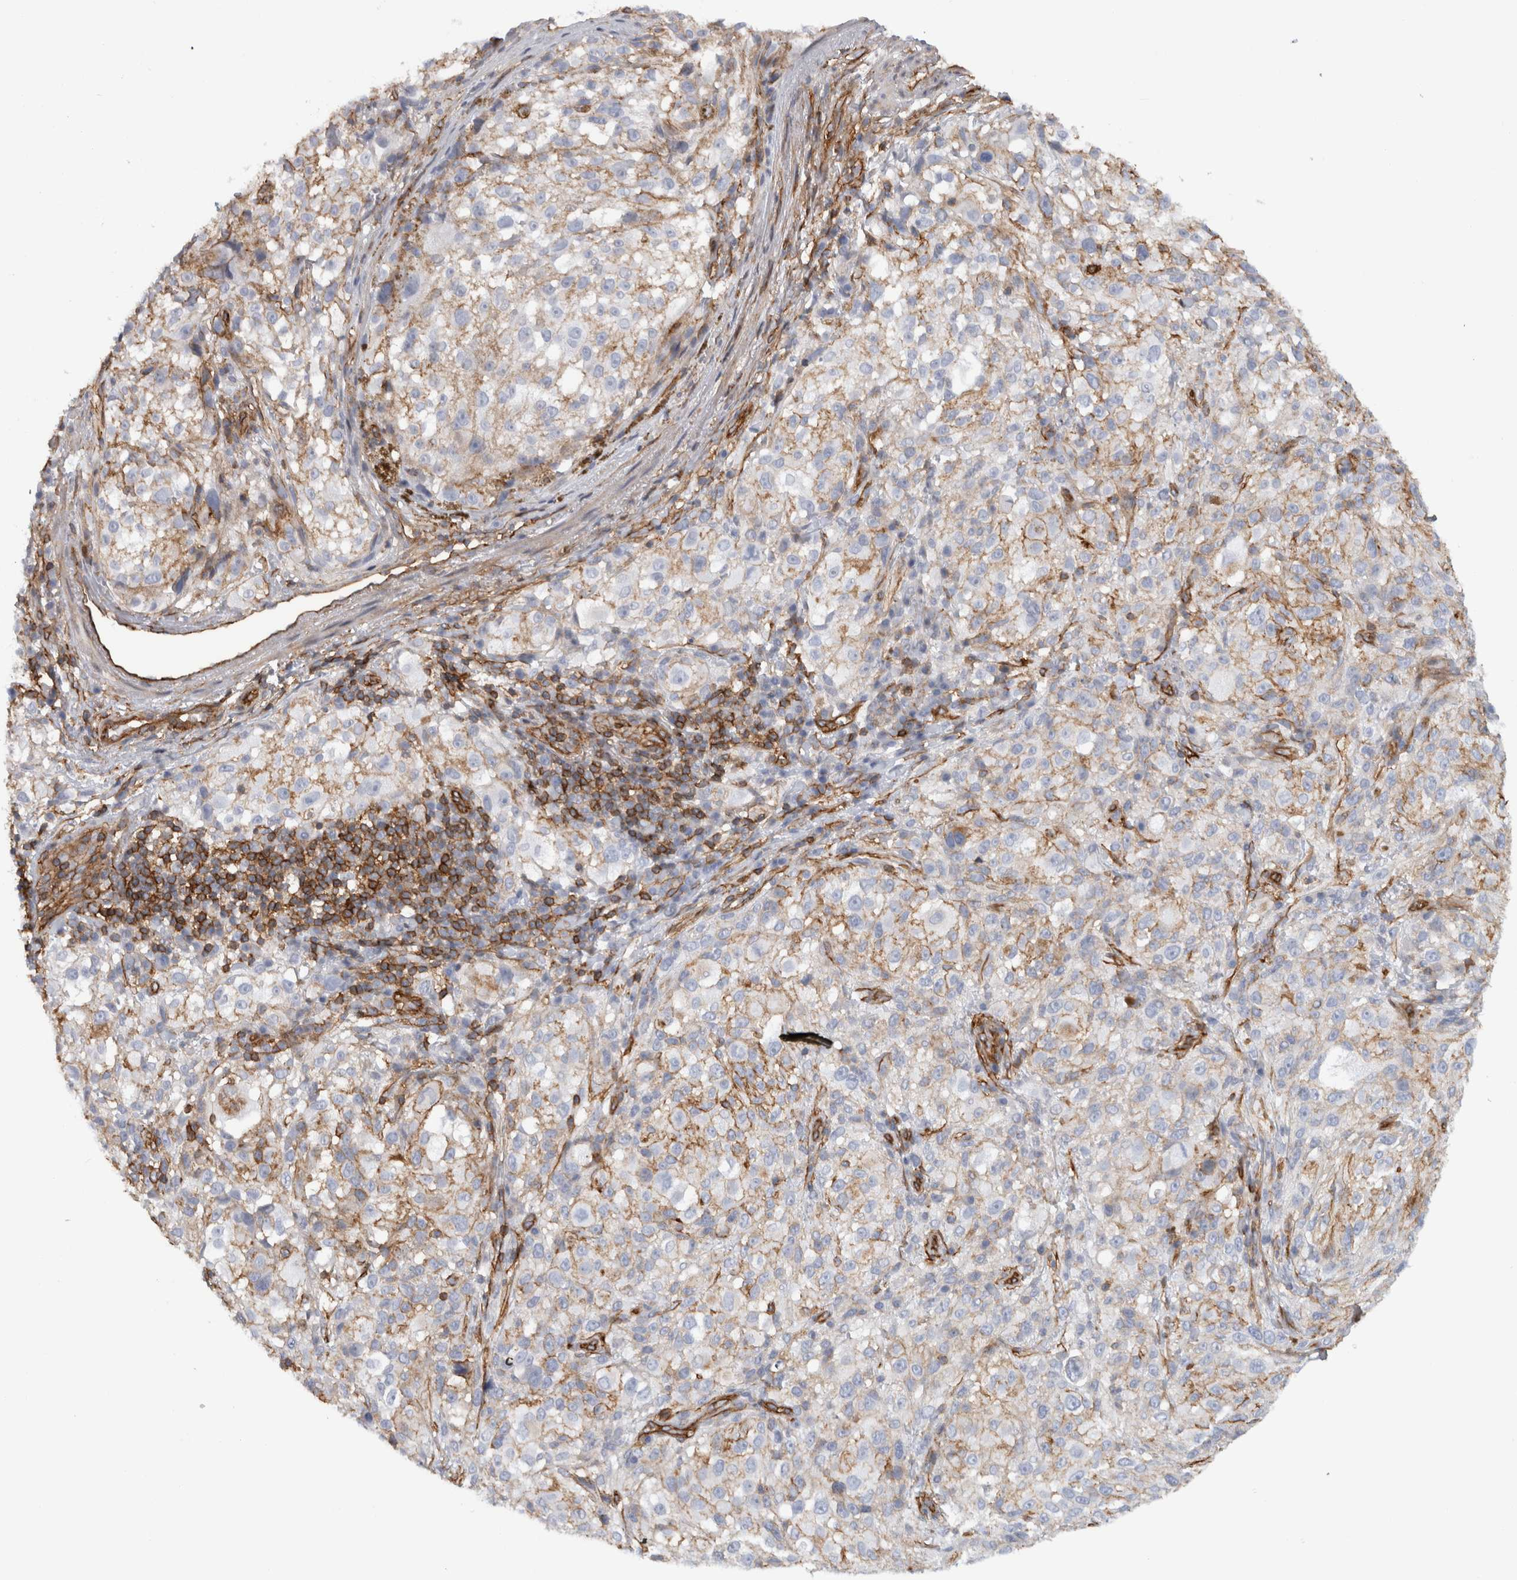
{"staining": {"intensity": "moderate", "quantity": "<25%", "location": "cytoplasmic/membranous"}, "tissue": "melanoma", "cell_type": "Tumor cells", "image_type": "cancer", "snomed": [{"axis": "morphology", "description": "Necrosis, NOS"}, {"axis": "morphology", "description": "Malignant melanoma, NOS"}, {"axis": "topography", "description": "Skin"}], "caption": "This histopathology image reveals immunohistochemistry (IHC) staining of malignant melanoma, with low moderate cytoplasmic/membranous positivity in about <25% of tumor cells.", "gene": "AHNAK", "patient": {"sex": "female", "age": 87}}